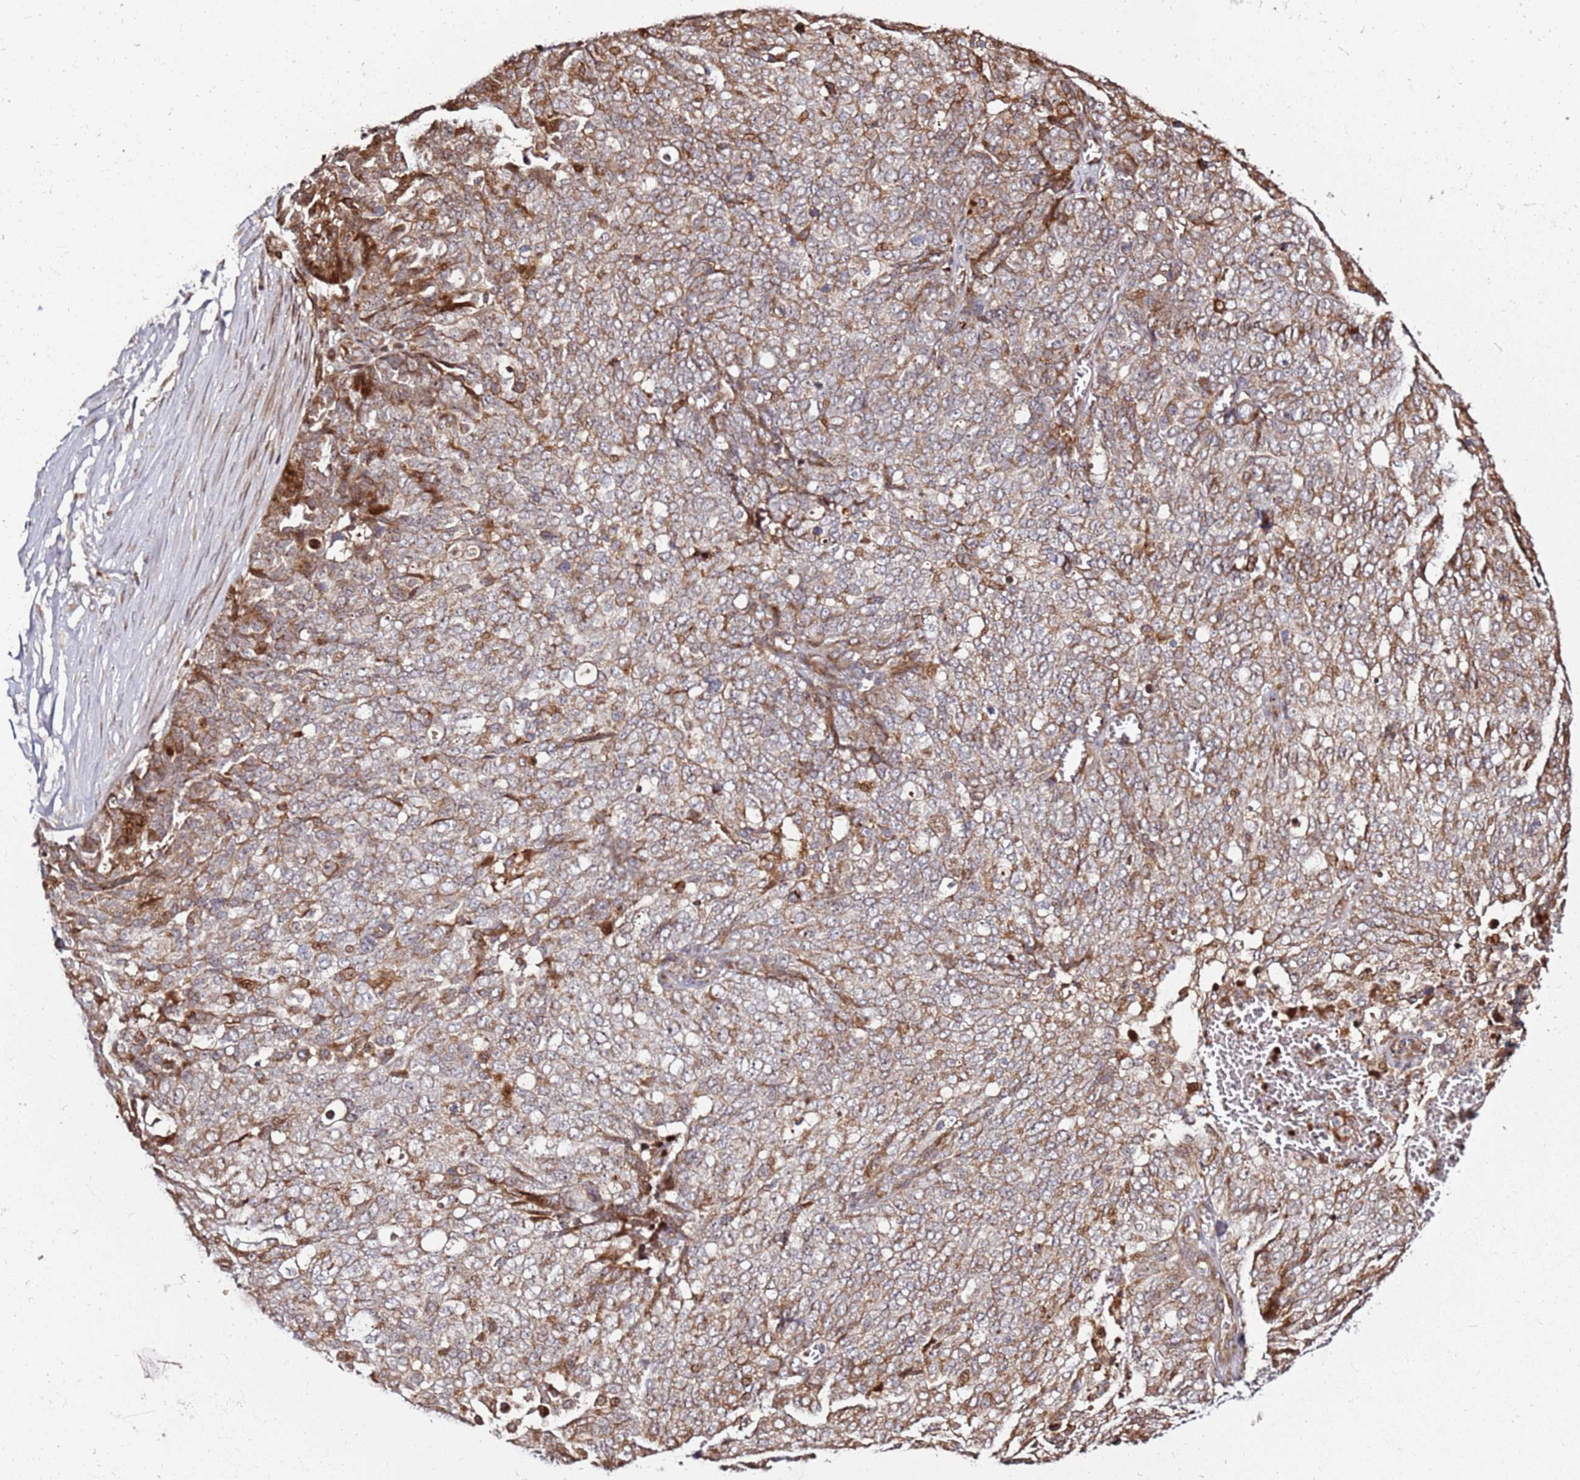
{"staining": {"intensity": "moderate", "quantity": "25%-75%", "location": "cytoplasmic/membranous"}, "tissue": "ovarian cancer", "cell_type": "Tumor cells", "image_type": "cancer", "snomed": [{"axis": "morphology", "description": "Cystadenocarcinoma, serous, NOS"}, {"axis": "topography", "description": "Soft tissue"}, {"axis": "topography", "description": "Ovary"}], "caption": "Immunohistochemical staining of ovarian cancer (serous cystadenocarcinoma) exhibits moderate cytoplasmic/membranous protein expression in approximately 25%-75% of tumor cells.", "gene": "RHBDL1", "patient": {"sex": "female", "age": 57}}